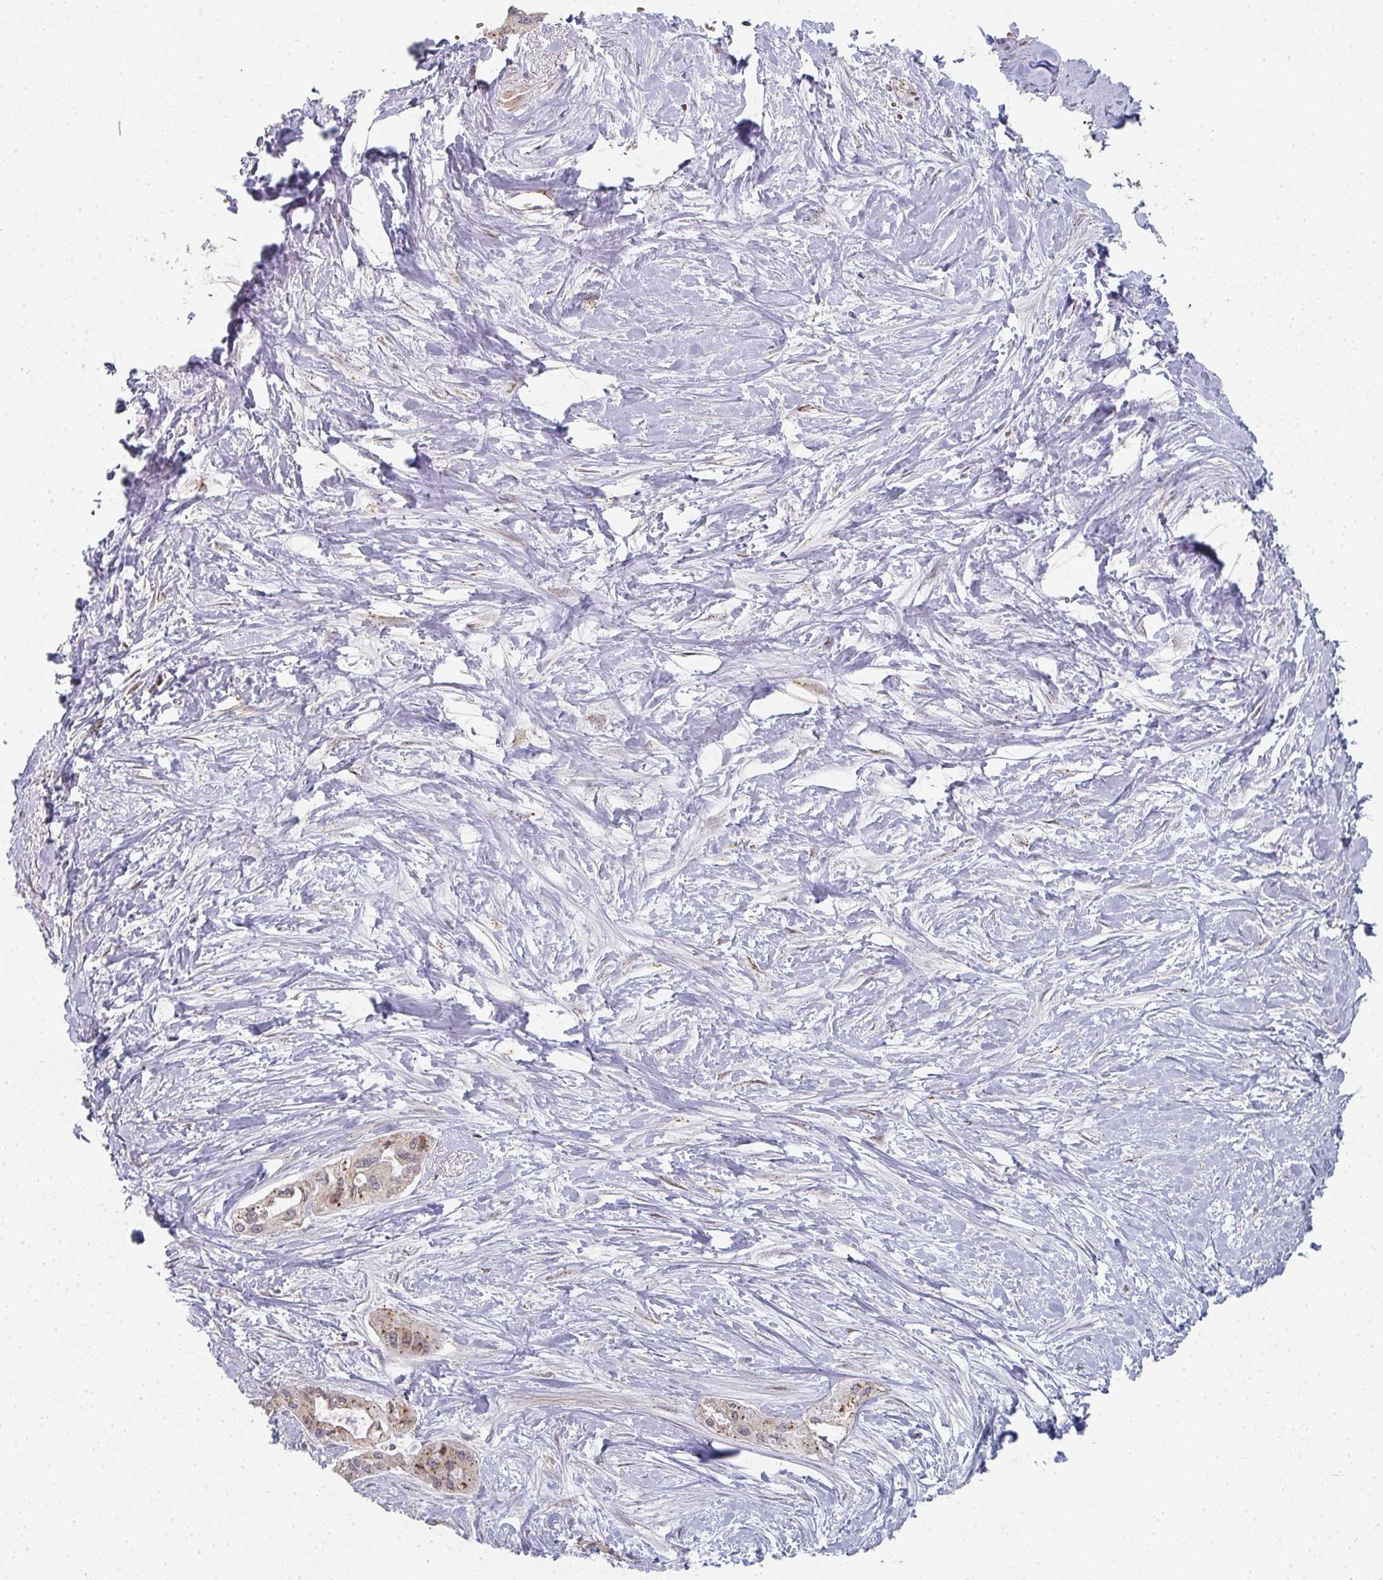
{"staining": {"intensity": "moderate", "quantity": ">75%", "location": "cytoplasmic/membranous"}, "tissue": "pancreatic cancer", "cell_type": "Tumor cells", "image_type": "cancer", "snomed": [{"axis": "morphology", "description": "Adenocarcinoma, NOS"}, {"axis": "topography", "description": "Pancreas"}], "caption": "Protein expression analysis of human pancreatic adenocarcinoma reveals moderate cytoplasmic/membranous expression in approximately >75% of tumor cells.", "gene": "ZNF526", "patient": {"sex": "female", "age": 50}}